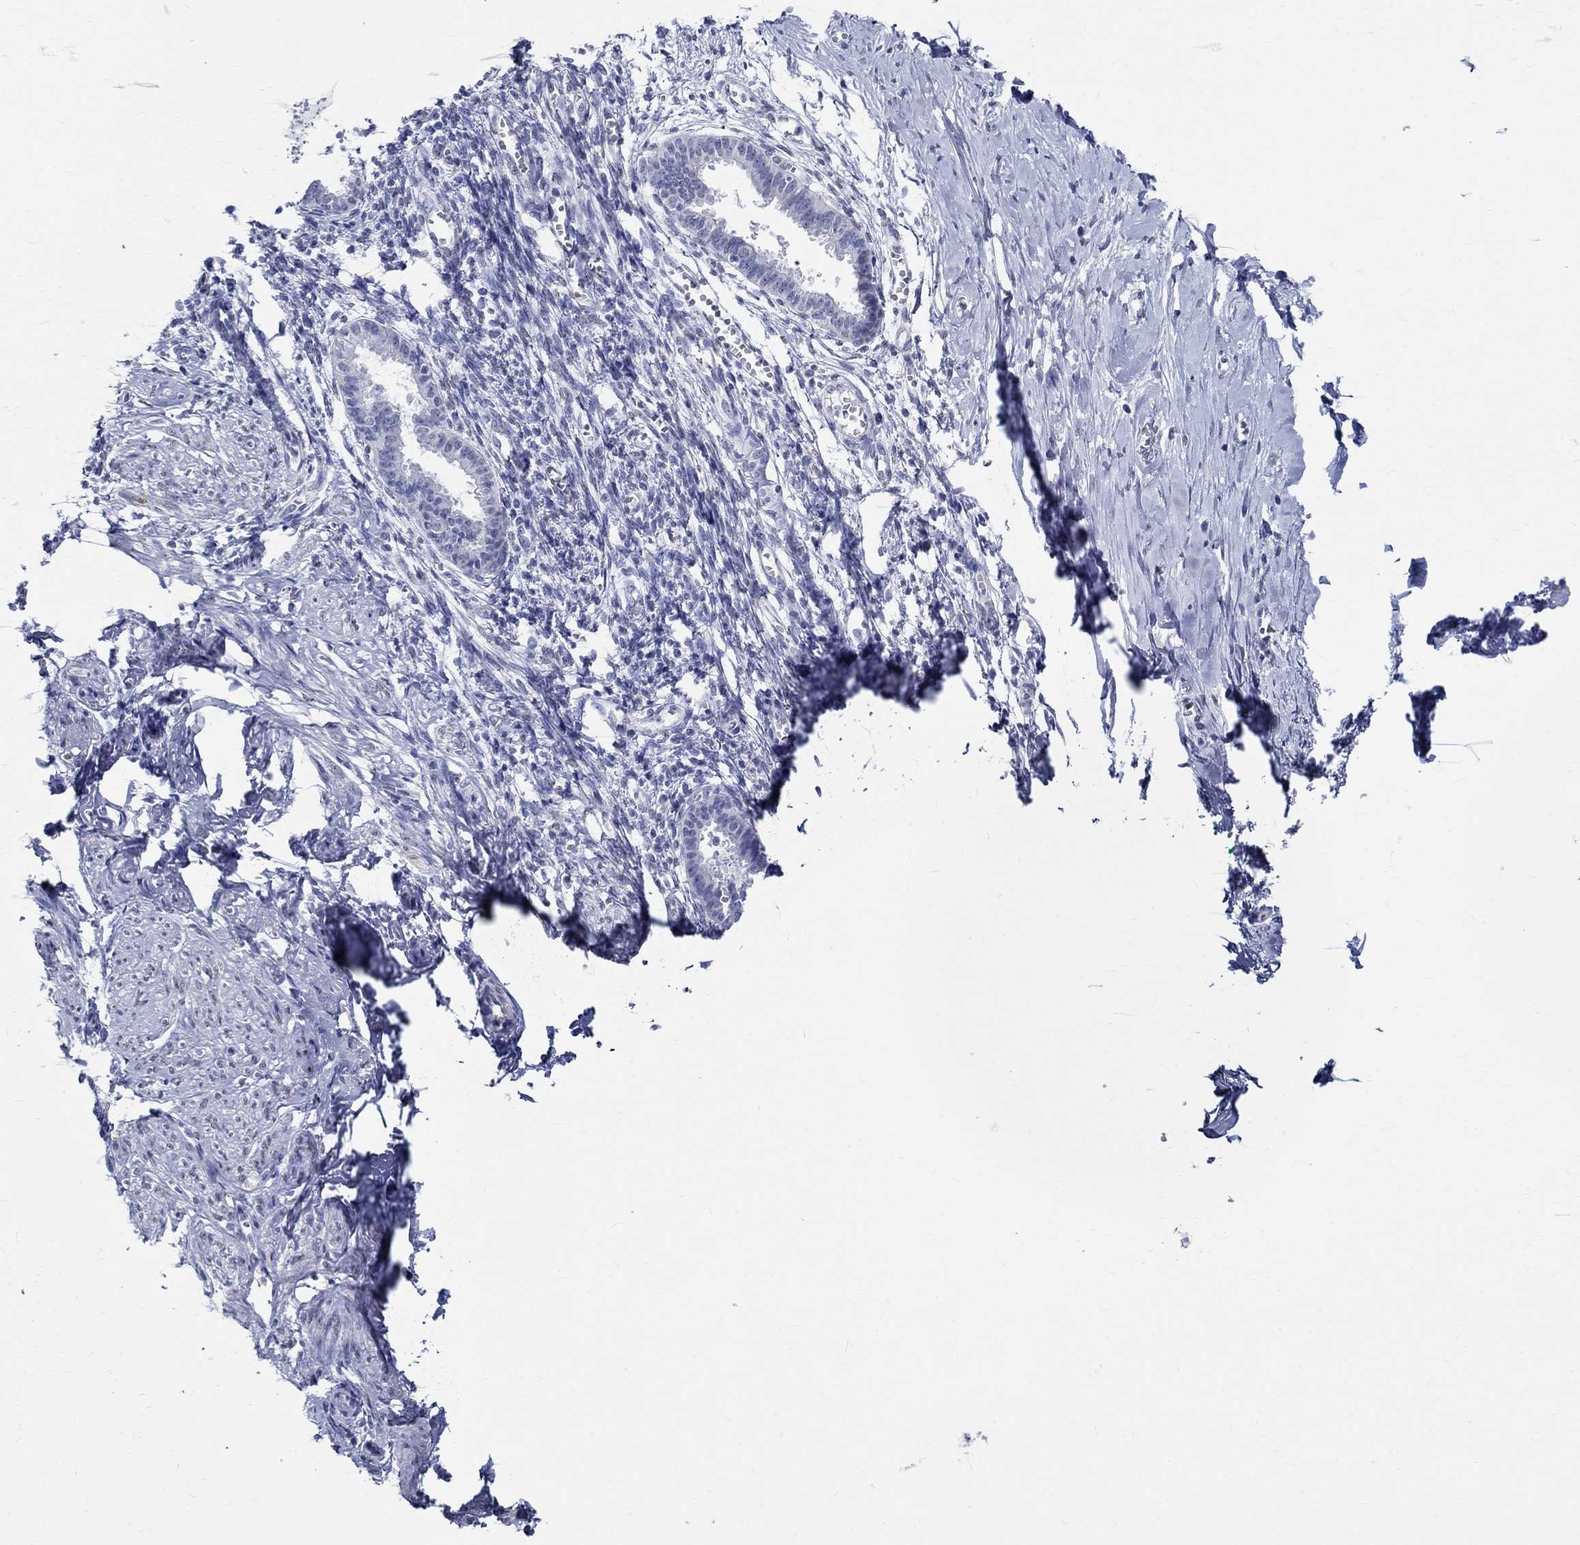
{"staining": {"intensity": "negative", "quantity": "none", "location": "none"}, "tissue": "endometrium", "cell_type": "Cells in endometrial stroma", "image_type": "normal", "snomed": [{"axis": "morphology", "description": "Normal tissue, NOS"}, {"axis": "topography", "description": "Cervix"}, {"axis": "topography", "description": "Endometrium"}], "caption": "This is an immunohistochemistry image of unremarkable human endometrium. There is no positivity in cells in endometrial stroma.", "gene": "TSPAN16", "patient": {"sex": "female", "age": 37}}